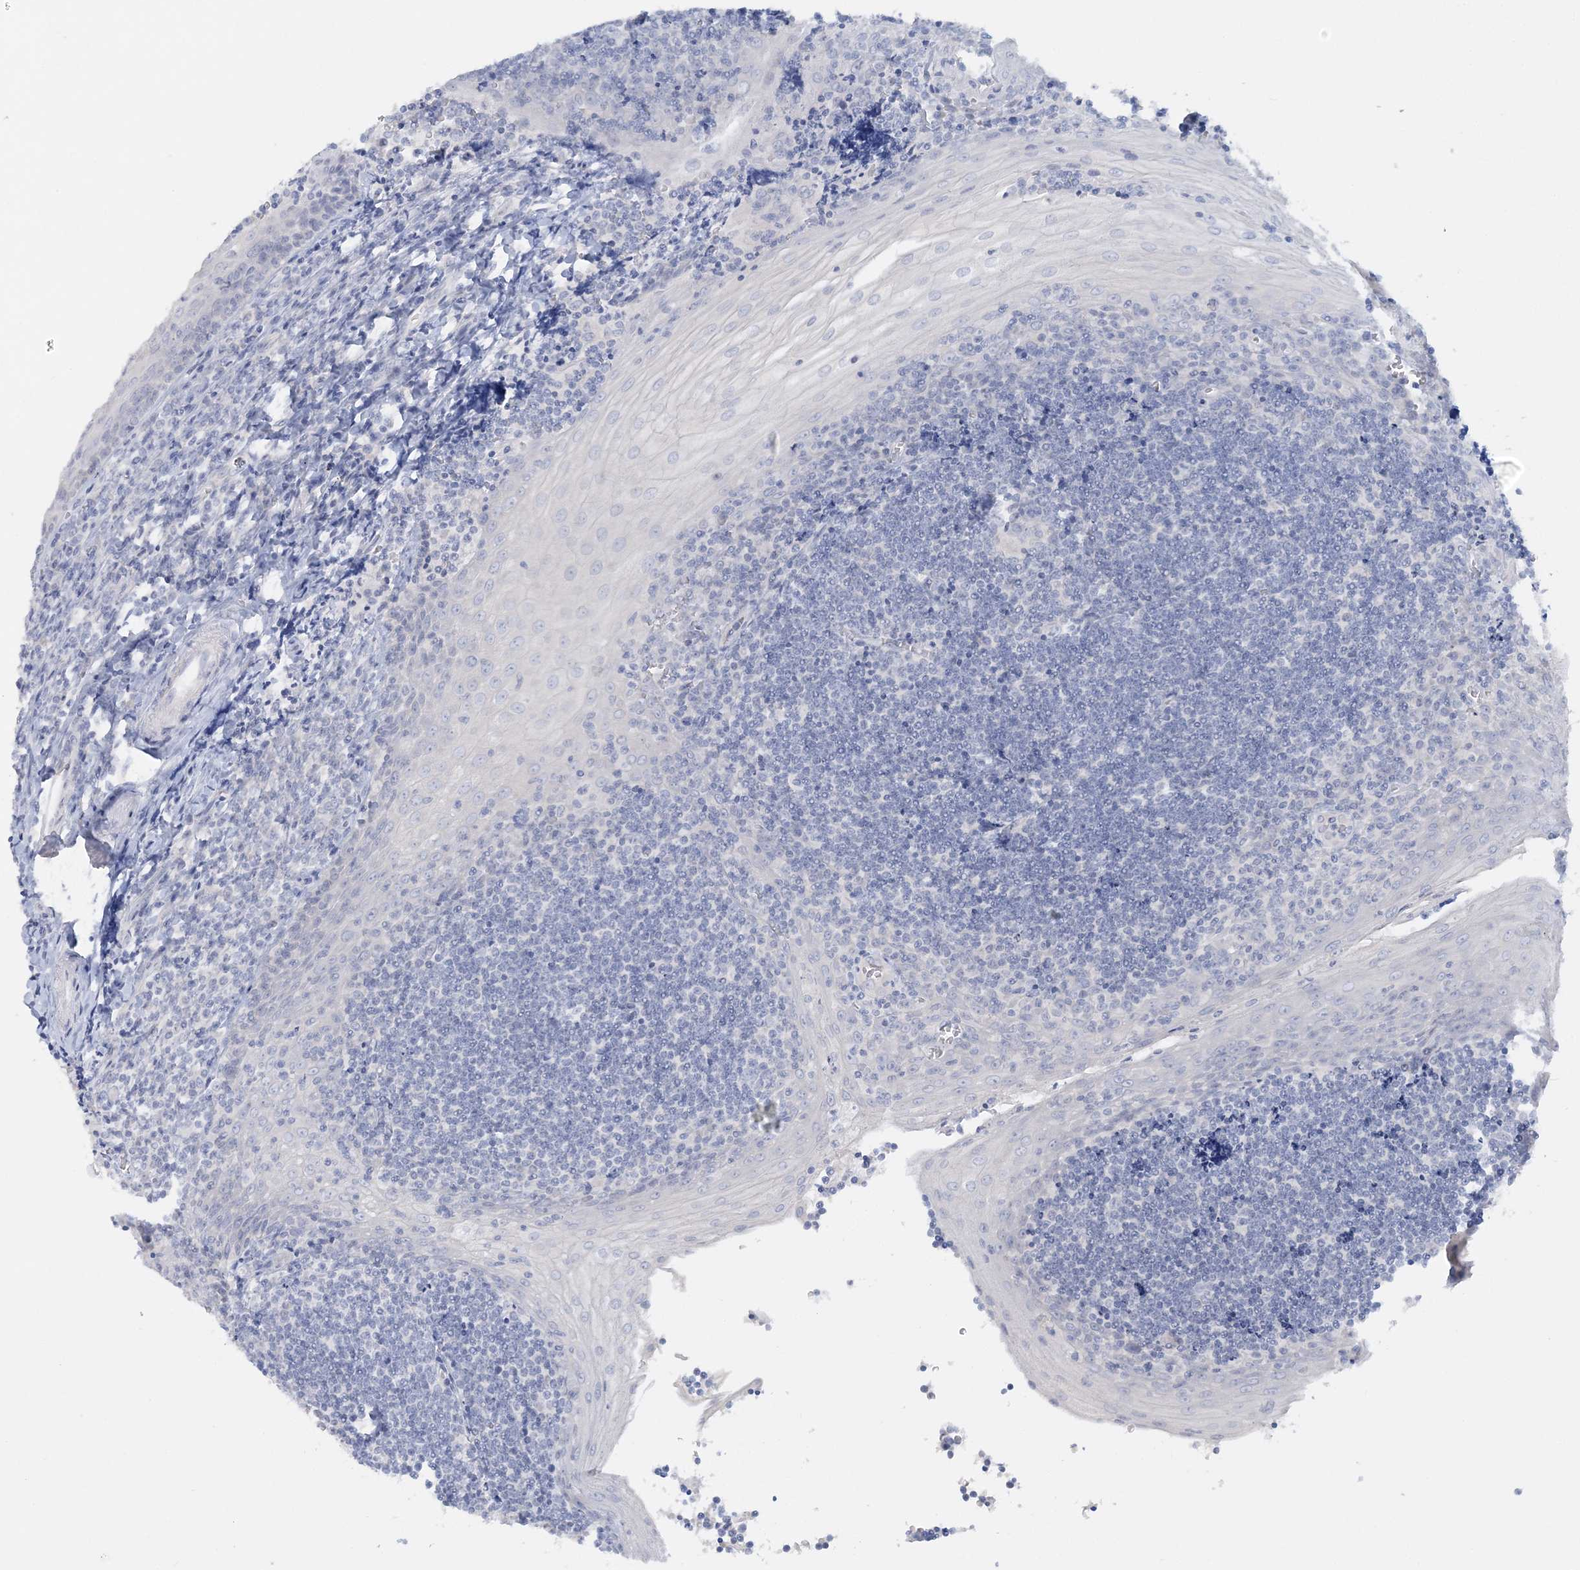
{"staining": {"intensity": "negative", "quantity": "none", "location": "none"}, "tissue": "tonsil", "cell_type": "Germinal center cells", "image_type": "normal", "snomed": [{"axis": "morphology", "description": "Normal tissue, NOS"}, {"axis": "topography", "description": "Tonsil"}], "caption": "Human tonsil stained for a protein using immunohistochemistry (IHC) reveals no positivity in germinal center cells.", "gene": "ENSG00000288637", "patient": {"sex": "male", "age": 27}}